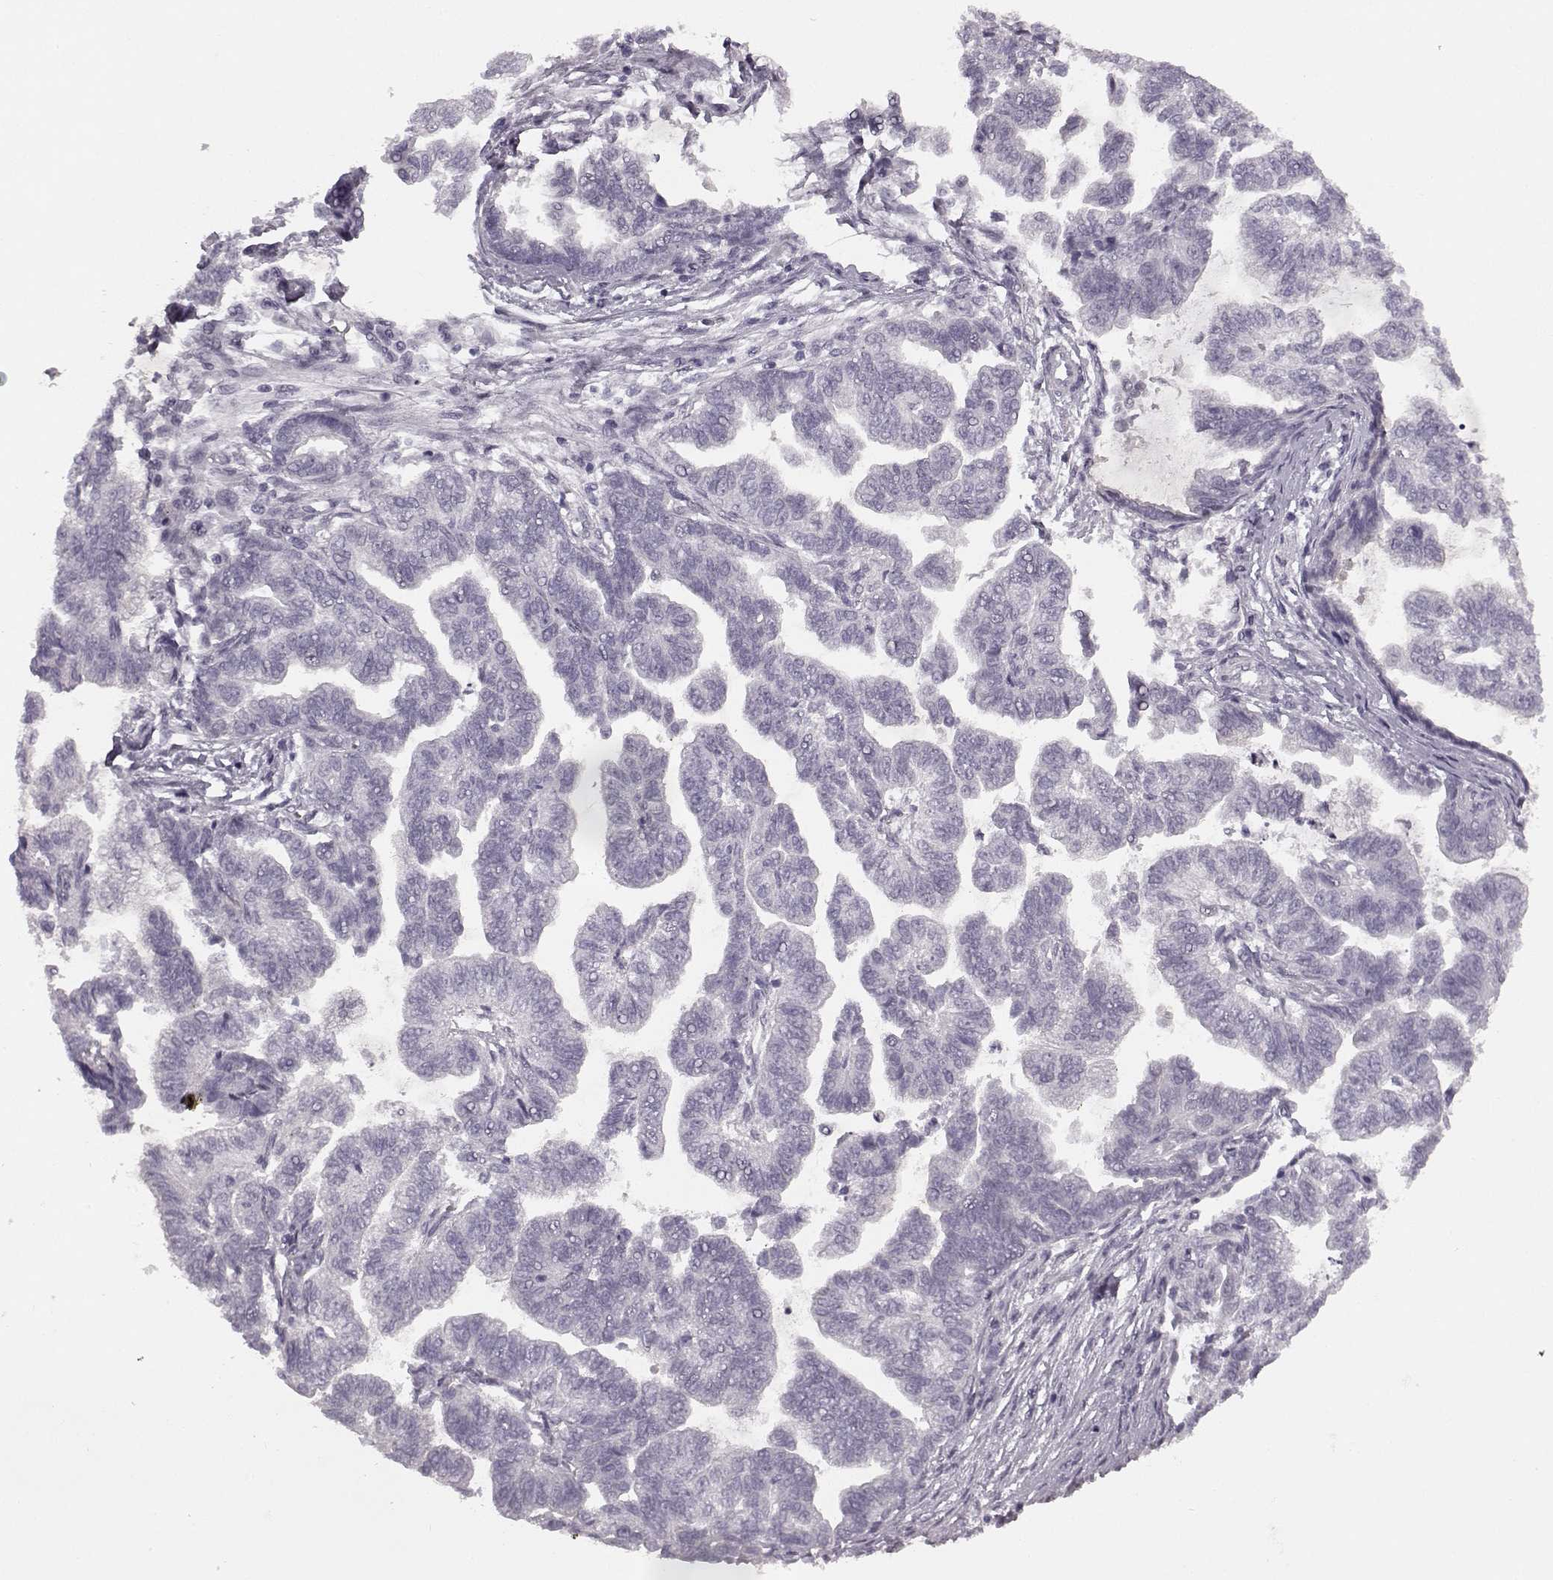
{"staining": {"intensity": "negative", "quantity": "none", "location": "none"}, "tissue": "stomach cancer", "cell_type": "Tumor cells", "image_type": "cancer", "snomed": [{"axis": "morphology", "description": "Adenocarcinoma, NOS"}, {"axis": "topography", "description": "Stomach"}], "caption": "An IHC image of stomach adenocarcinoma is shown. There is no staining in tumor cells of stomach adenocarcinoma.", "gene": "SEMG2", "patient": {"sex": "male", "age": 83}}